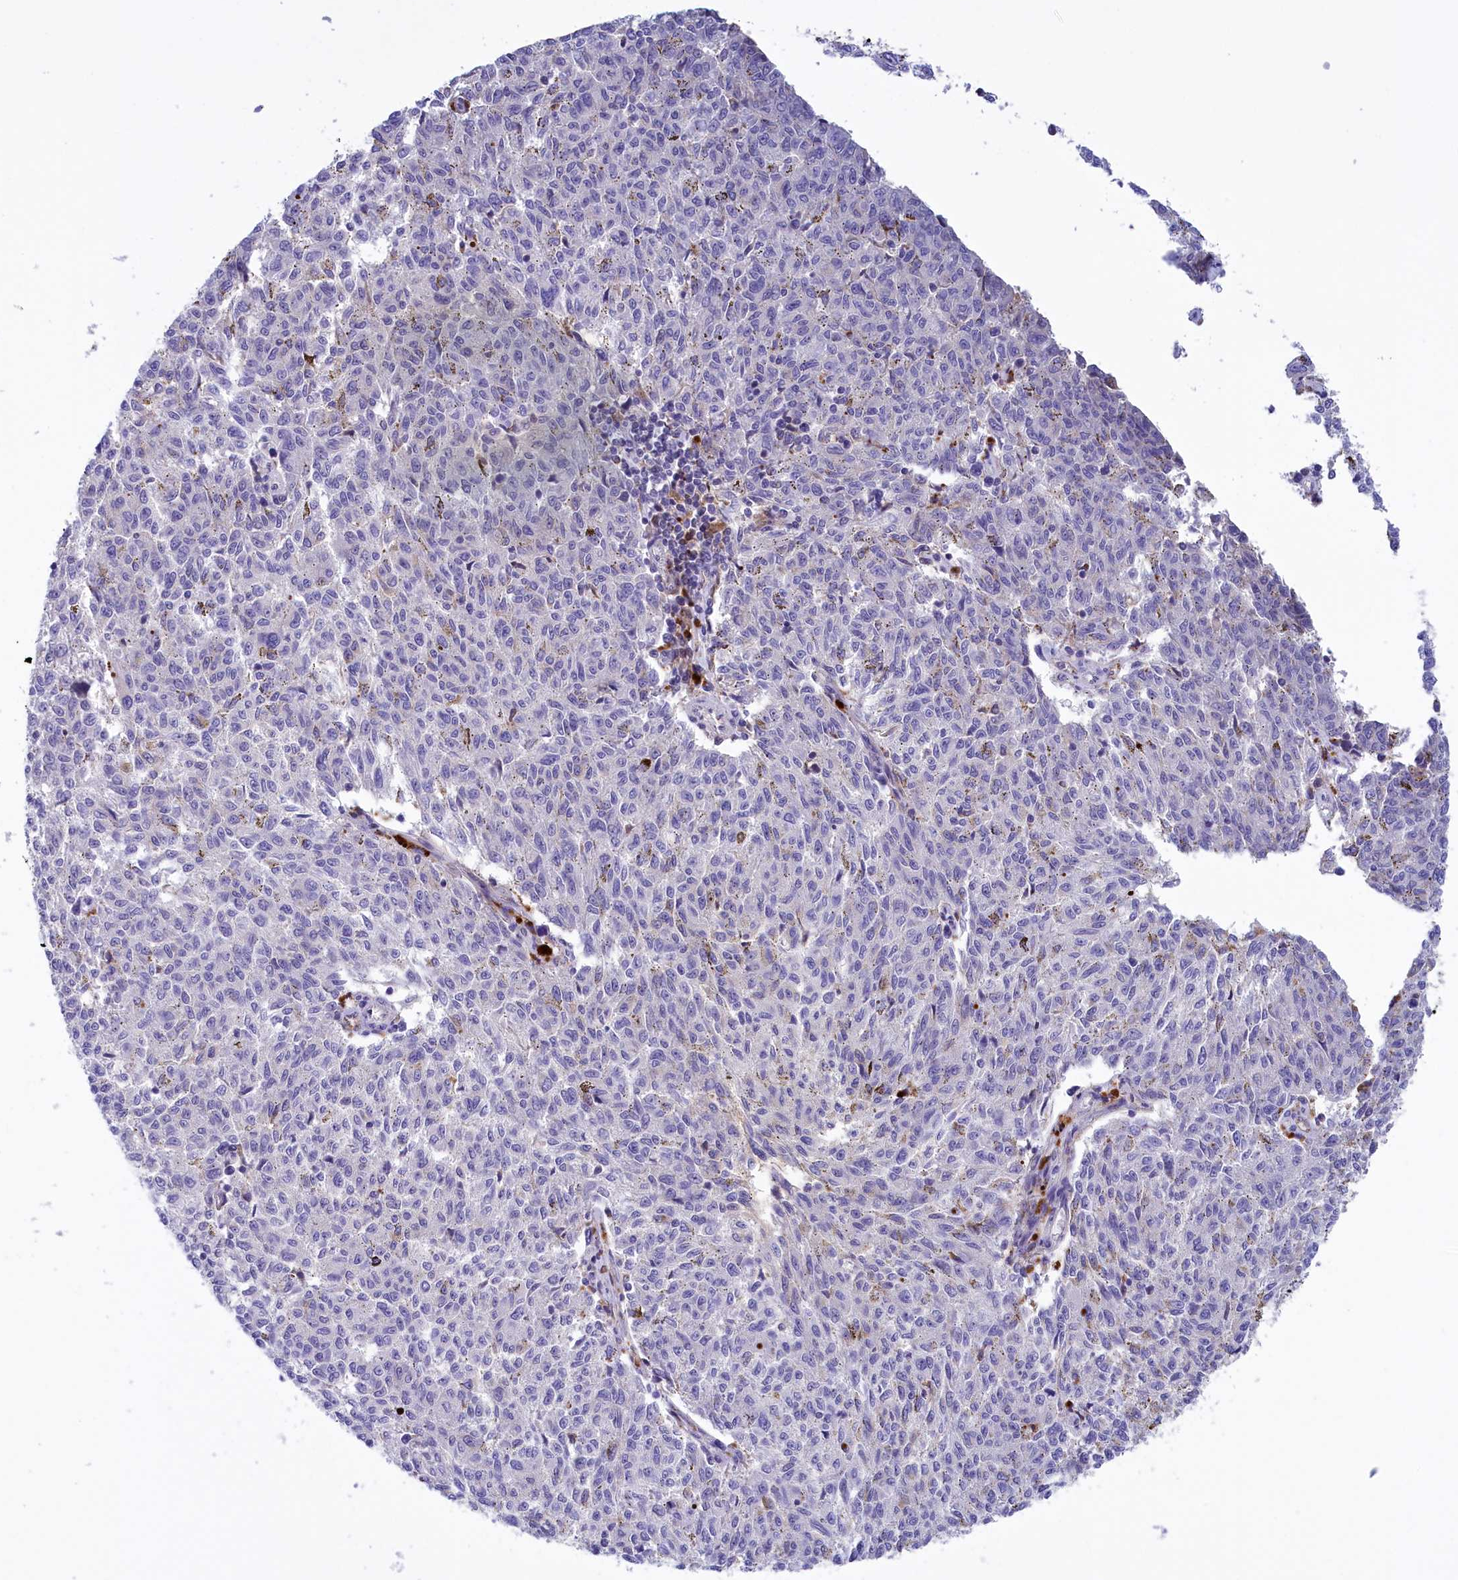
{"staining": {"intensity": "negative", "quantity": "none", "location": "none"}, "tissue": "melanoma", "cell_type": "Tumor cells", "image_type": "cancer", "snomed": [{"axis": "morphology", "description": "Malignant melanoma, NOS"}, {"axis": "topography", "description": "Skin"}], "caption": "Immunohistochemistry (IHC) of human malignant melanoma displays no expression in tumor cells.", "gene": "STYX", "patient": {"sex": "female", "age": 72}}